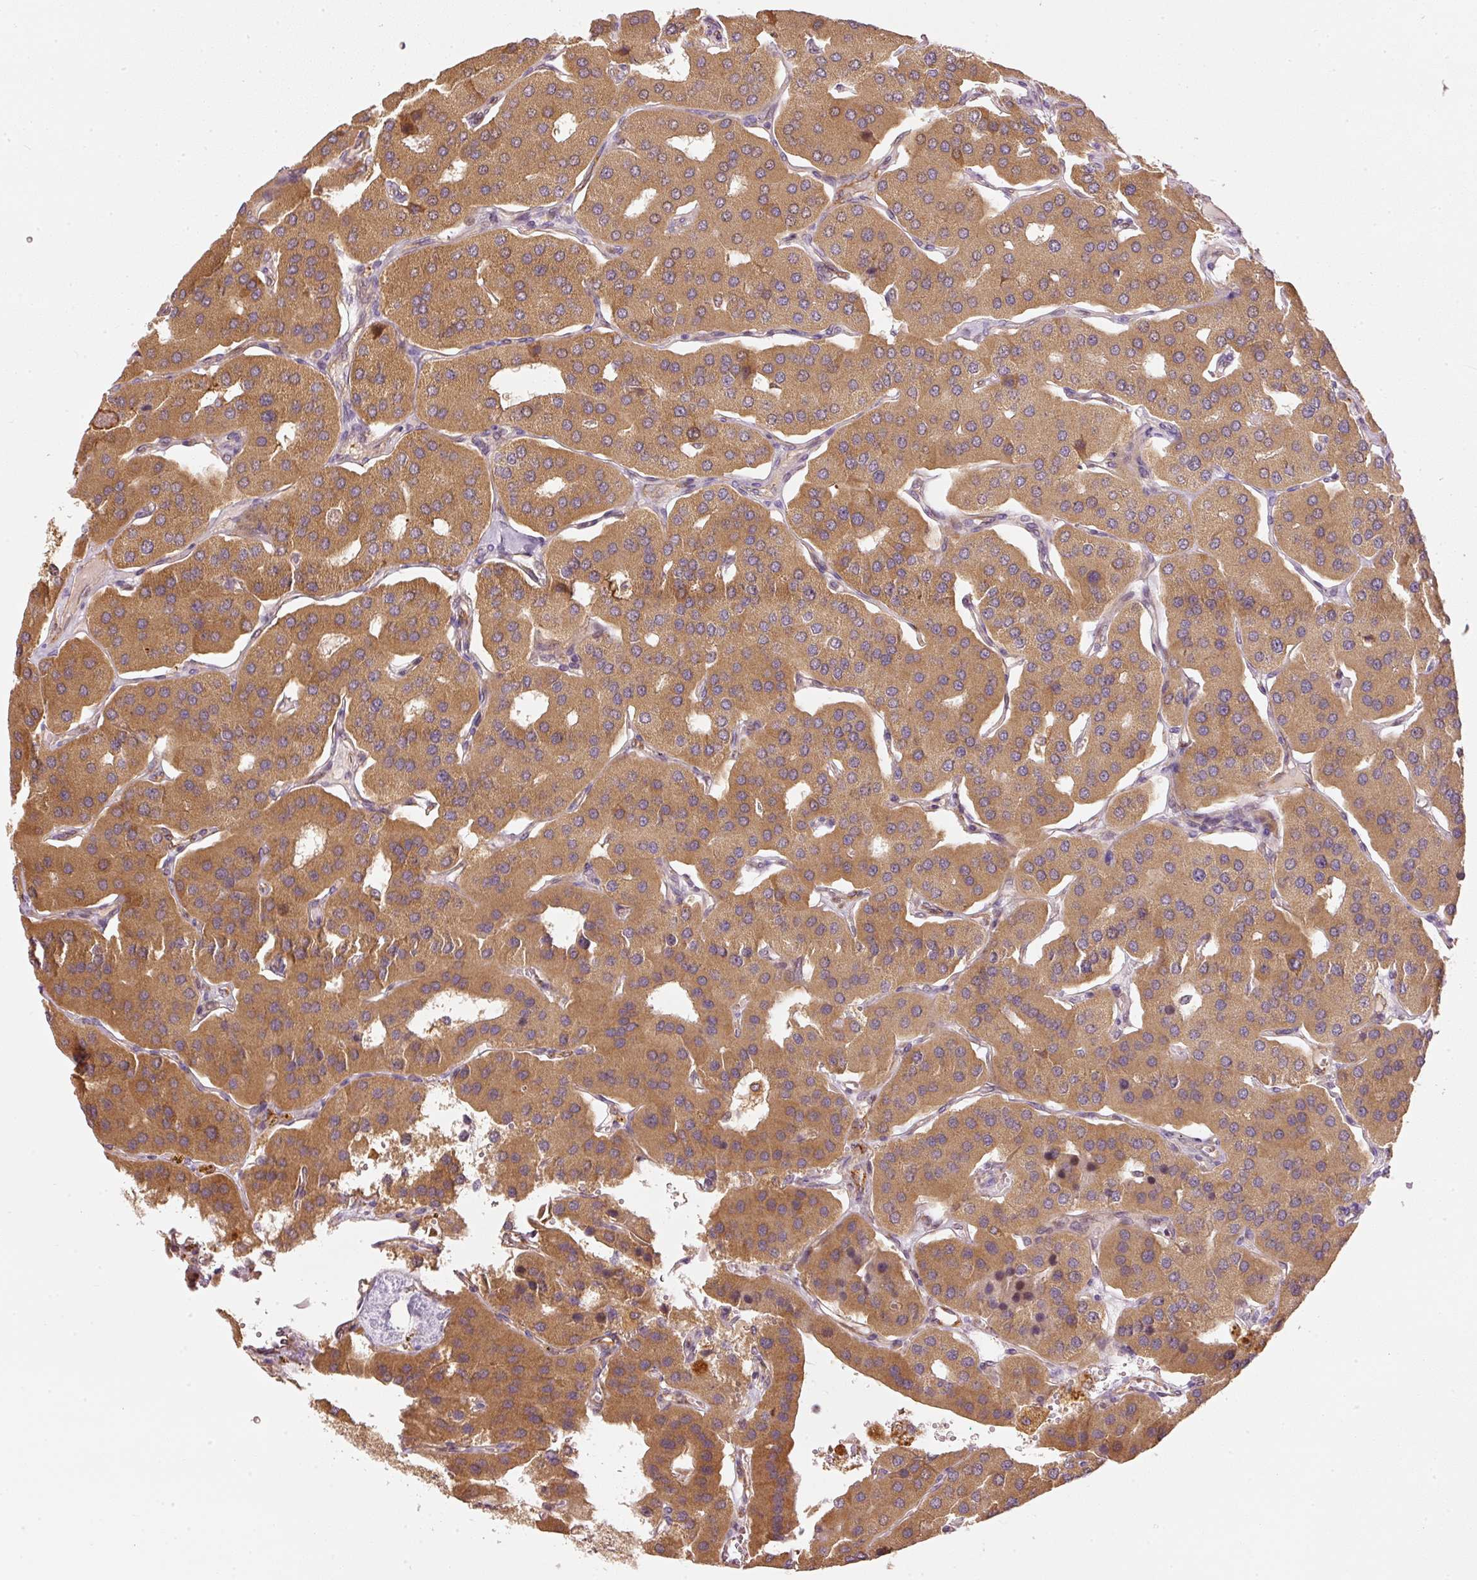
{"staining": {"intensity": "moderate", "quantity": ">75%", "location": "cytoplasmic/membranous"}, "tissue": "parathyroid gland", "cell_type": "Glandular cells", "image_type": "normal", "snomed": [{"axis": "morphology", "description": "Normal tissue, NOS"}, {"axis": "morphology", "description": "Adenoma, NOS"}, {"axis": "topography", "description": "Parathyroid gland"}], "caption": "Immunohistochemistry (IHC) image of benign human parathyroid gland stained for a protein (brown), which reveals medium levels of moderate cytoplasmic/membranous expression in about >75% of glandular cells.", "gene": "MTHFD1L", "patient": {"sex": "female", "age": 86}}